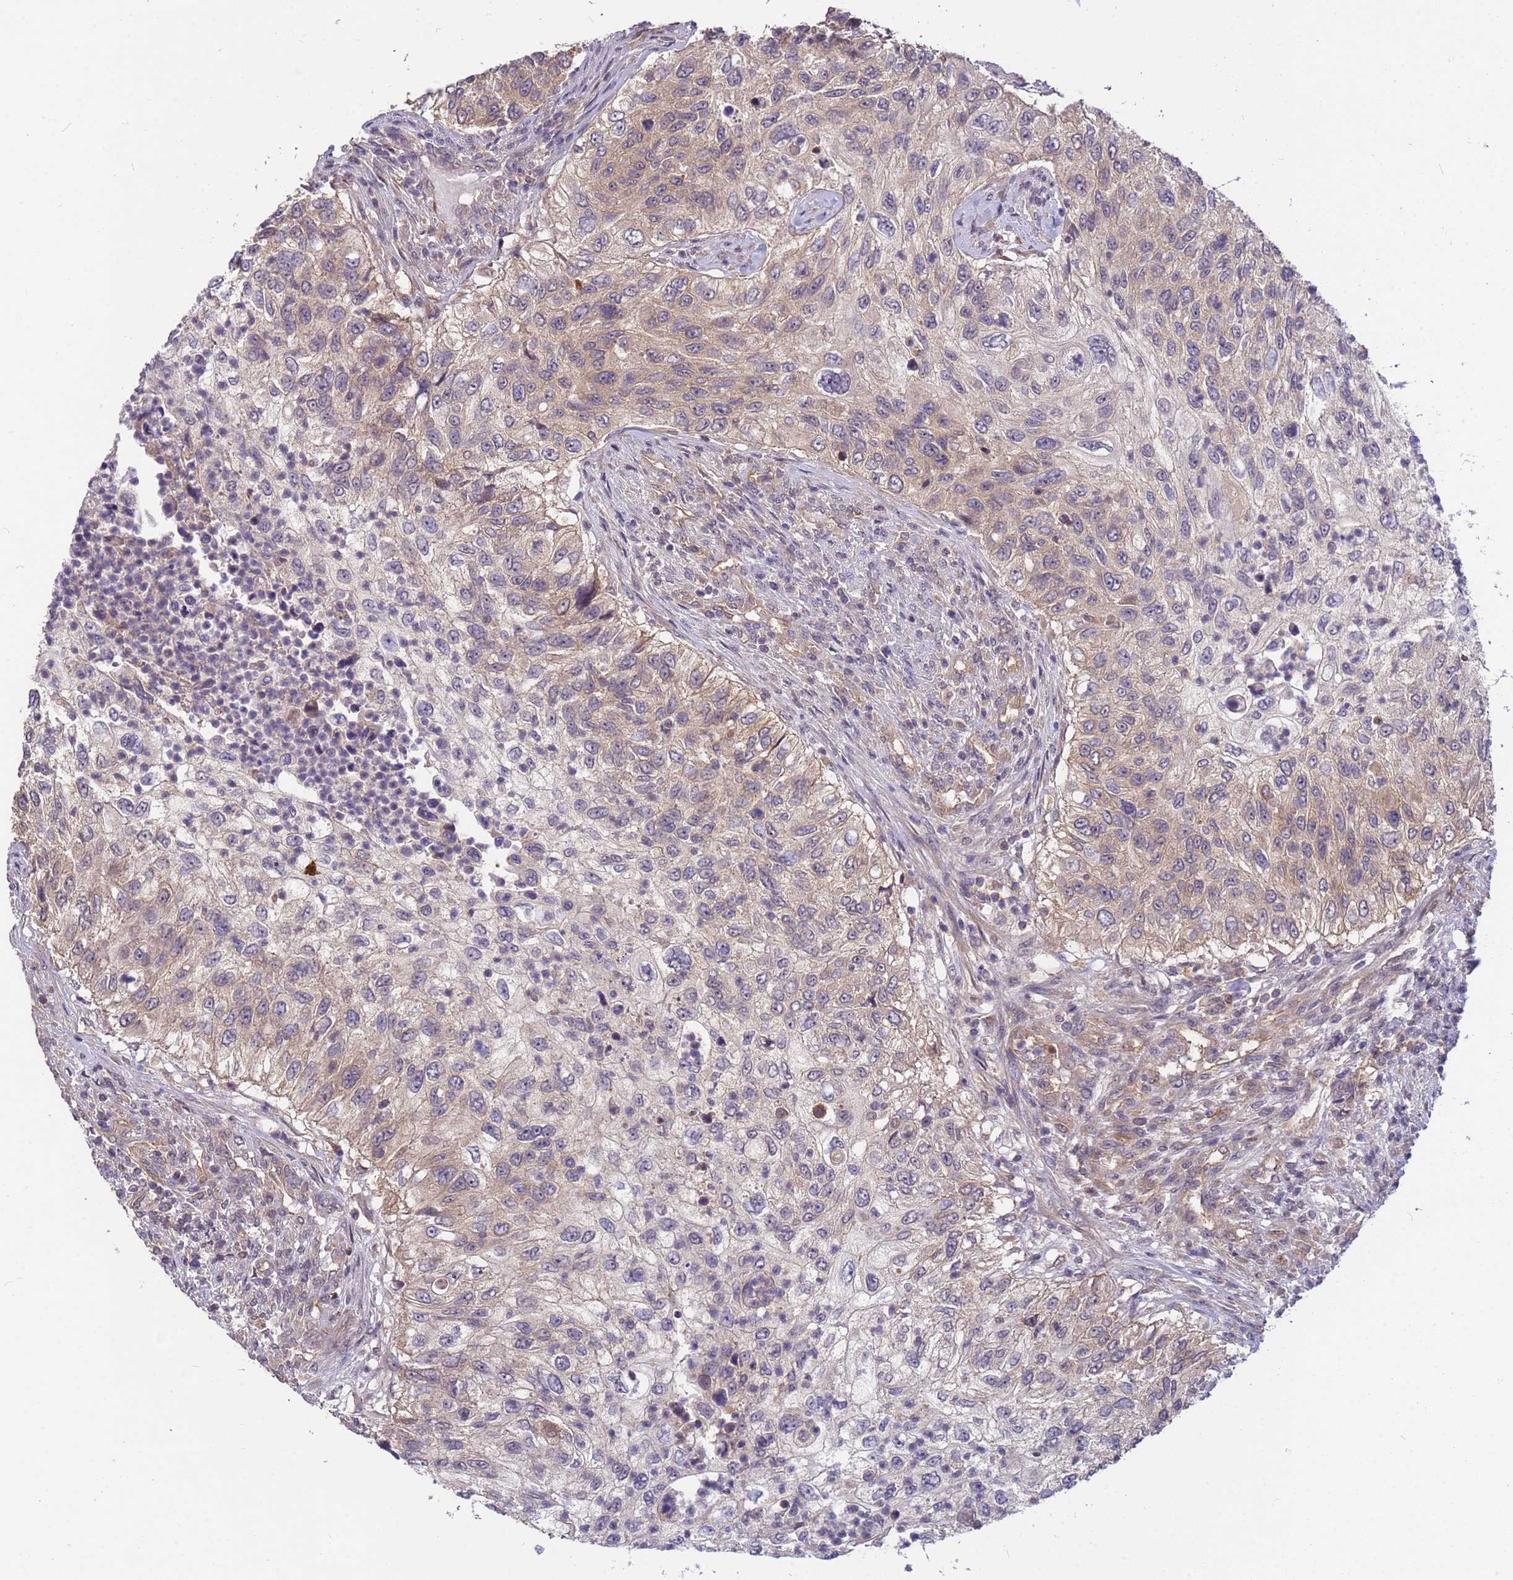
{"staining": {"intensity": "weak", "quantity": "25%-75%", "location": "cytoplasmic/membranous"}, "tissue": "urothelial cancer", "cell_type": "Tumor cells", "image_type": "cancer", "snomed": [{"axis": "morphology", "description": "Urothelial carcinoma, High grade"}, {"axis": "topography", "description": "Urinary bladder"}], "caption": "The image shows staining of urothelial cancer, revealing weak cytoplasmic/membranous protein staining (brown color) within tumor cells. Using DAB (brown) and hematoxylin (blue) stains, captured at high magnification using brightfield microscopy.", "gene": "PPP2CB", "patient": {"sex": "female", "age": 60}}